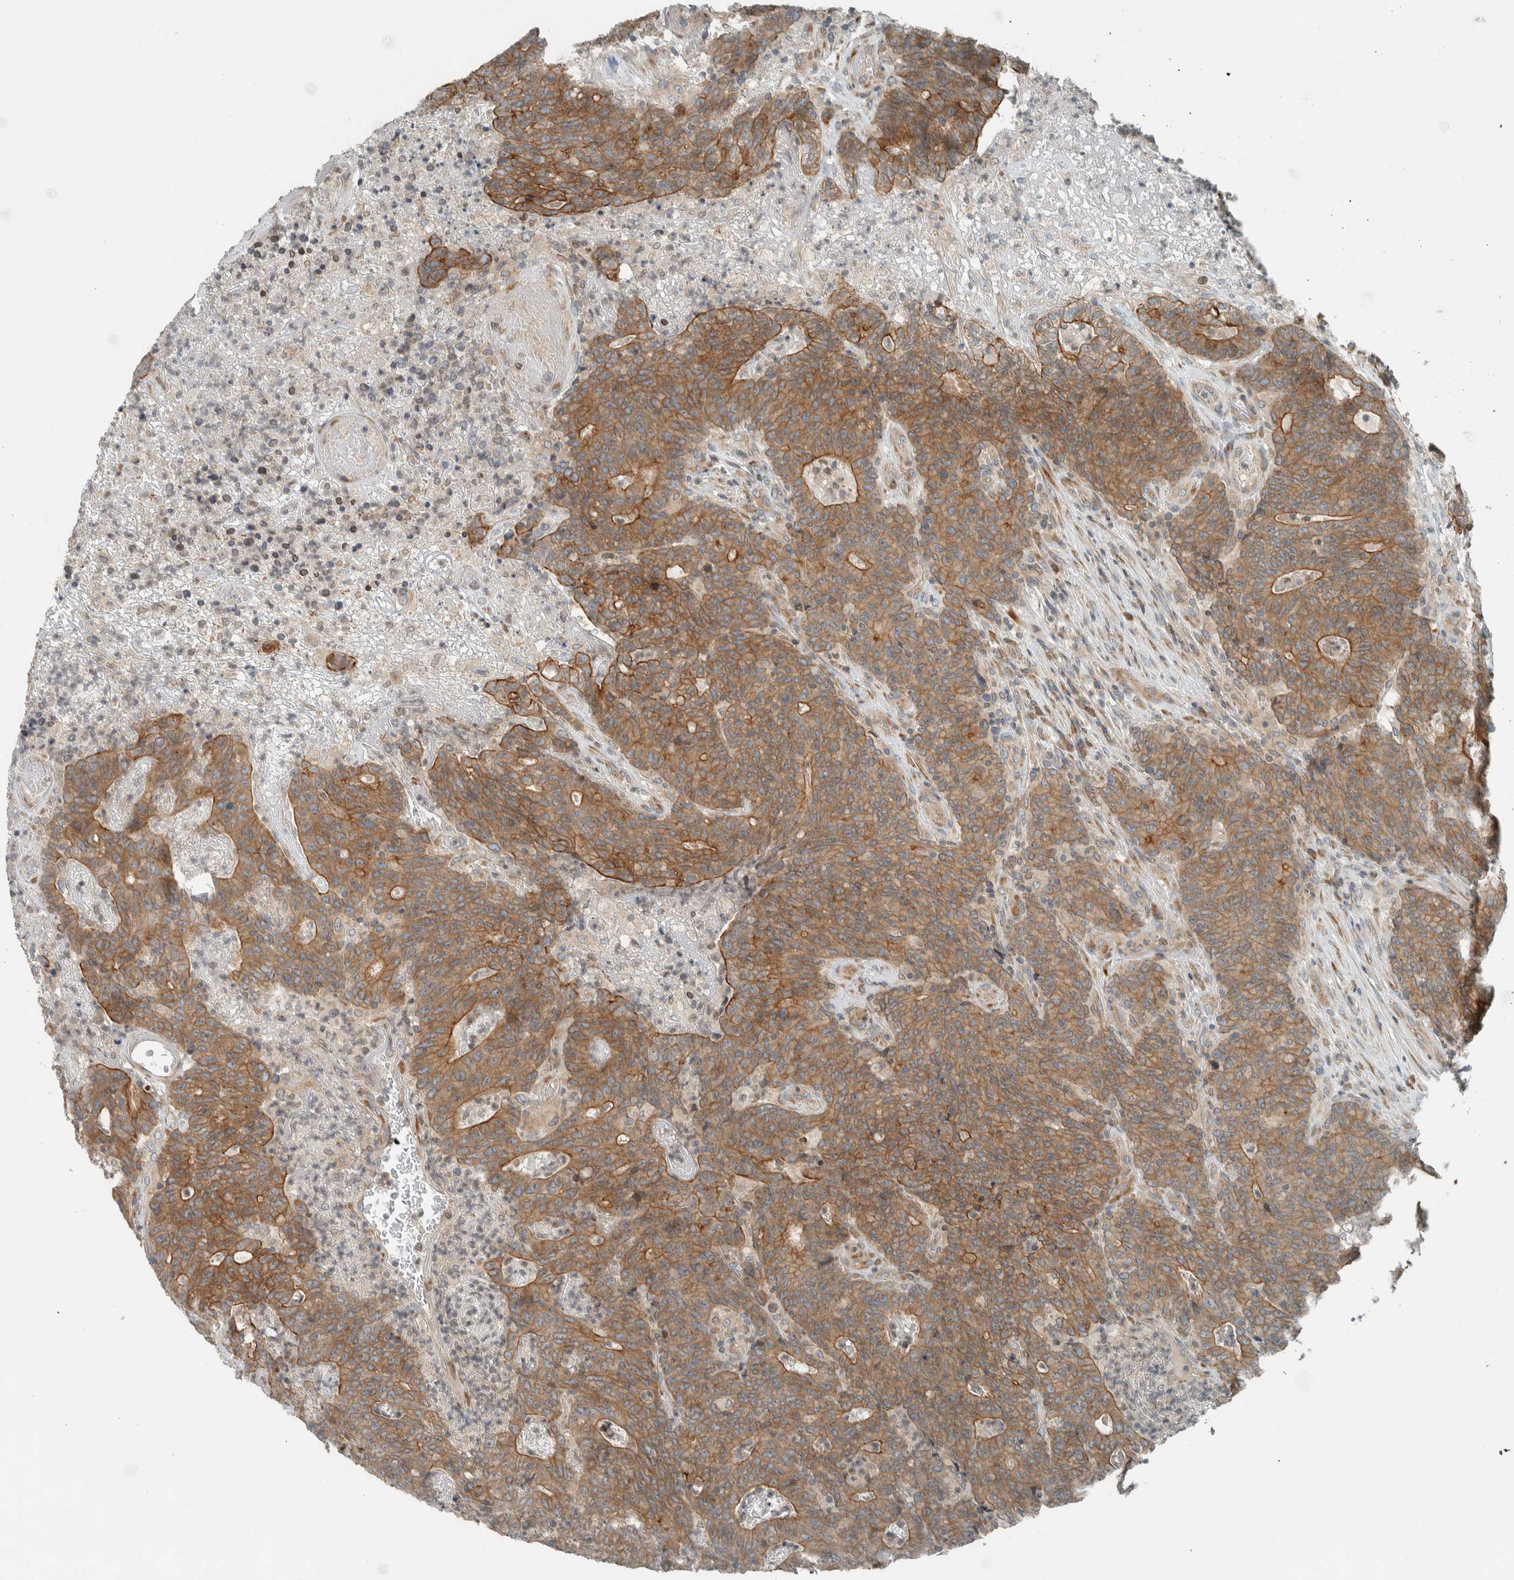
{"staining": {"intensity": "moderate", "quantity": ">75%", "location": "cytoplasmic/membranous"}, "tissue": "colorectal cancer", "cell_type": "Tumor cells", "image_type": "cancer", "snomed": [{"axis": "morphology", "description": "Normal tissue, NOS"}, {"axis": "morphology", "description": "Adenocarcinoma, NOS"}, {"axis": "topography", "description": "Colon"}], "caption": "DAB (3,3'-diaminobenzidine) immunohistochemical staining of human colorectal adenocarcinoma demonstrates moderate cytoplasmic/membranous protein expression in about >75% of tumor cells. (DAB IHC, brown staining for protein, blue staining for nuclei).", "gene": "SEL1L", "patient": {"sex": "female", "age": 75}}